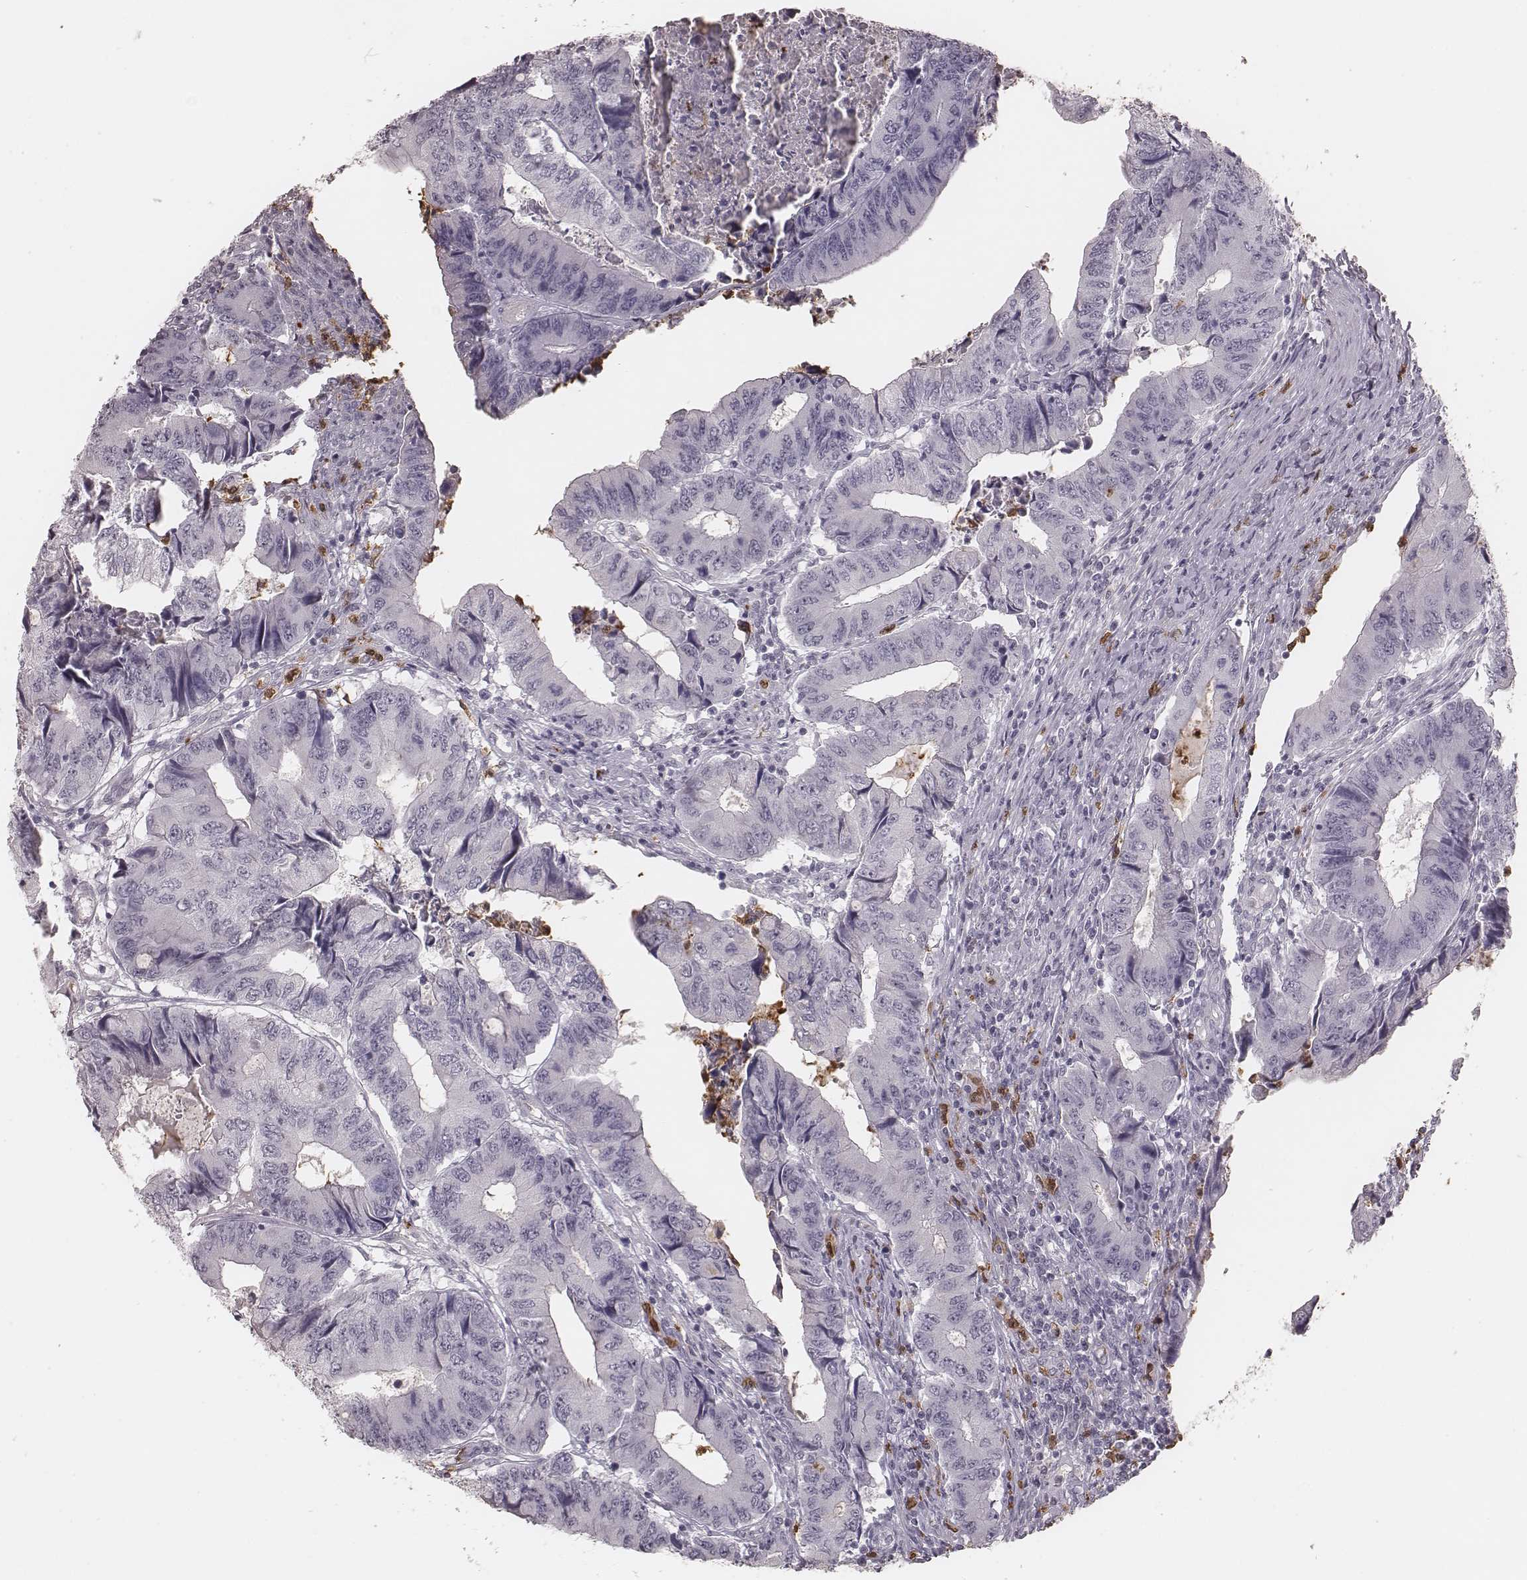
{"staining": {"intensity": "negative", "quantity": "none", "location": "none"}, "tissue": "colorectal cancer", "cell_type": "Tumor cells", "image_type": "cancer", "snomed": [{"axis": "morphology", "description": "Adenocarcinoma, NOS"}, {"axis": "topography", "description": "Colon"}], "caption": "Immunohistochemistry micrograph of neoplastic tissue: colorectal adenocarcinoma stained with DAB shows no significant protein positivity in tumor cells. Nuclei are stained in blue.", "gene": "KITLG", "patient": {"sex": "male", "age": 53}}